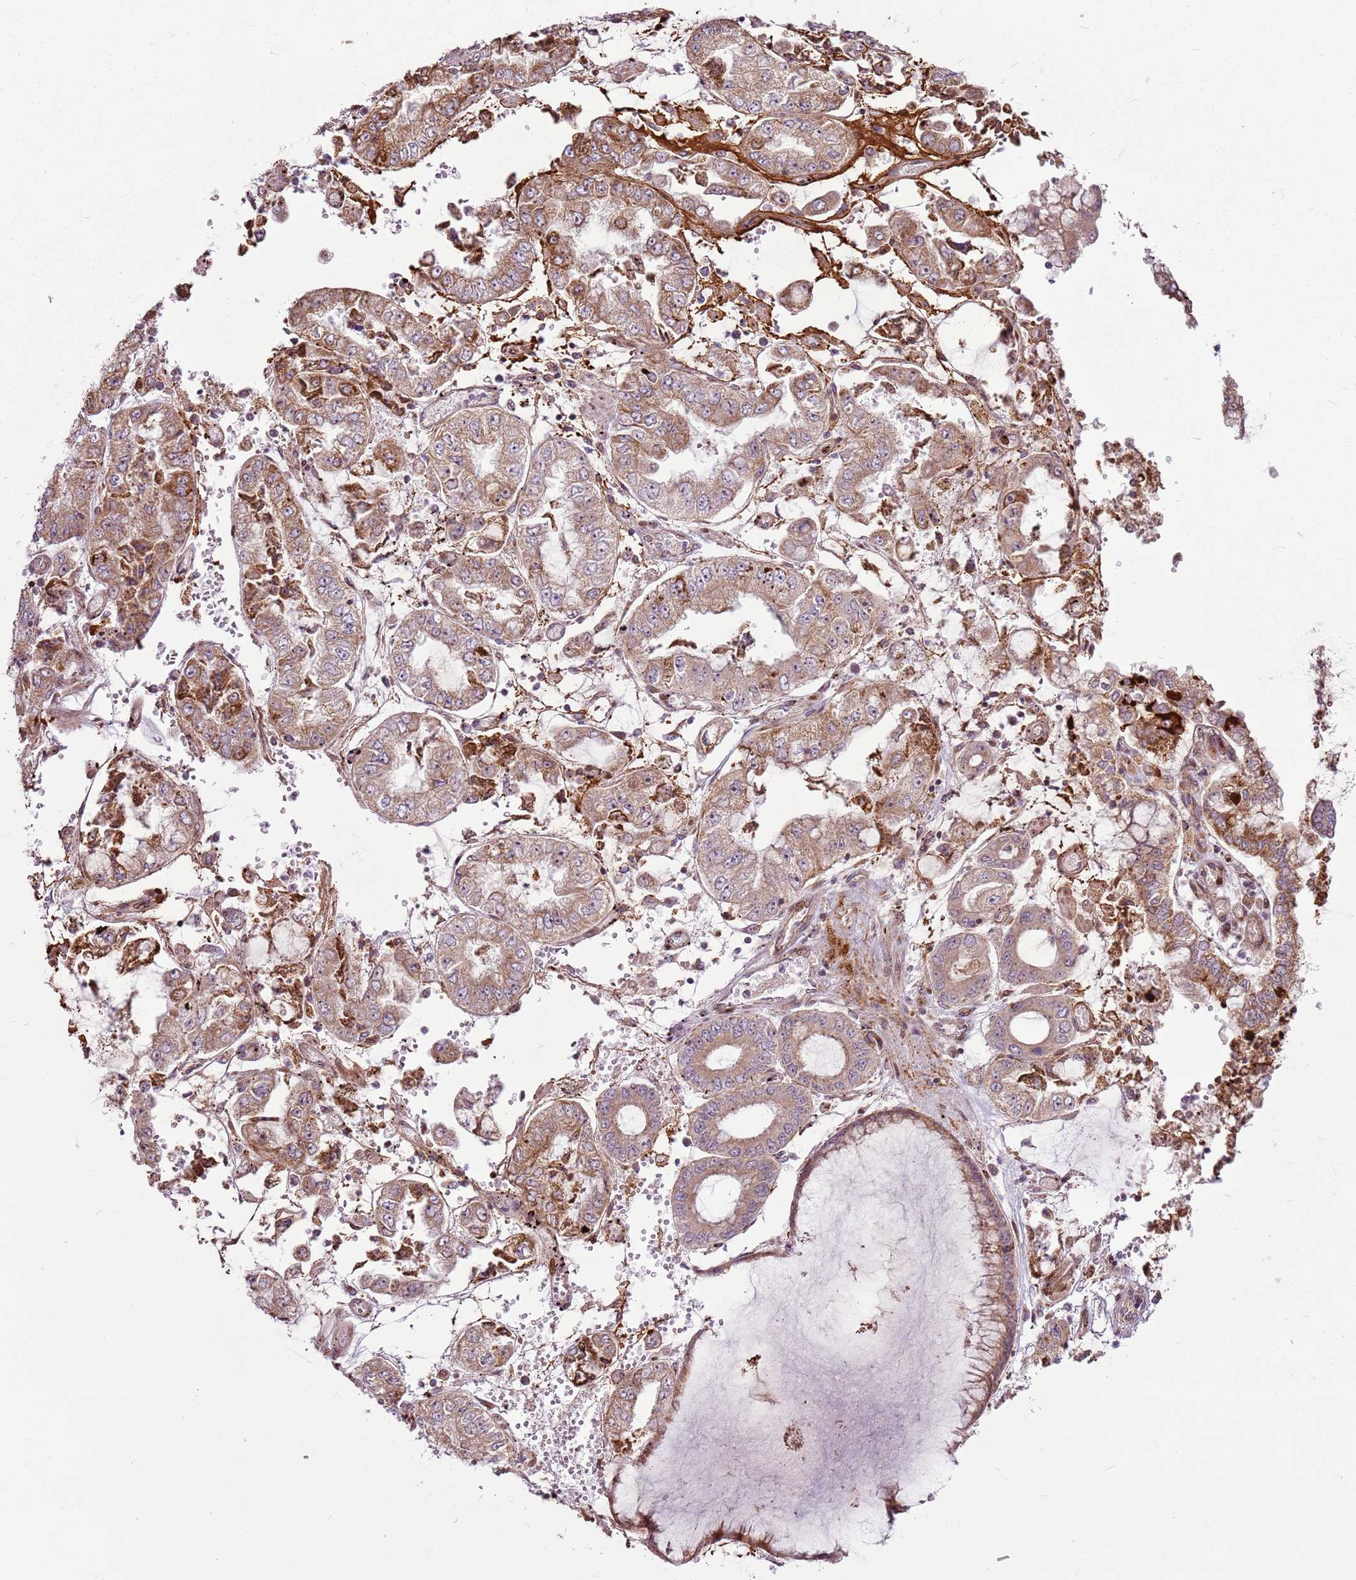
{"staining": {"intensity": "moderate", "quantity": ">75%", "location": "cytoplasmic/membranous"}, "tissue": "stomach cancer", "cell_type": "Tumor cells", "image_type": "cancer", "snomed": [{"axis": "morphology", "description": "Adenocarcinoma, NOS"}, {"axis": "topography", "description": "Stomach"}], "caption": "This histopathology image displays stomach cancer (adenocarcinoma) stained with immunohistochemistry to label a protein in brown. The cytoplasmic/membranous of tumor cells show moderate positivity for the protein. Nuclei are counter-stained blue.", "gene": "PCTP", "patient": {"sex": "male", "age": 76}}